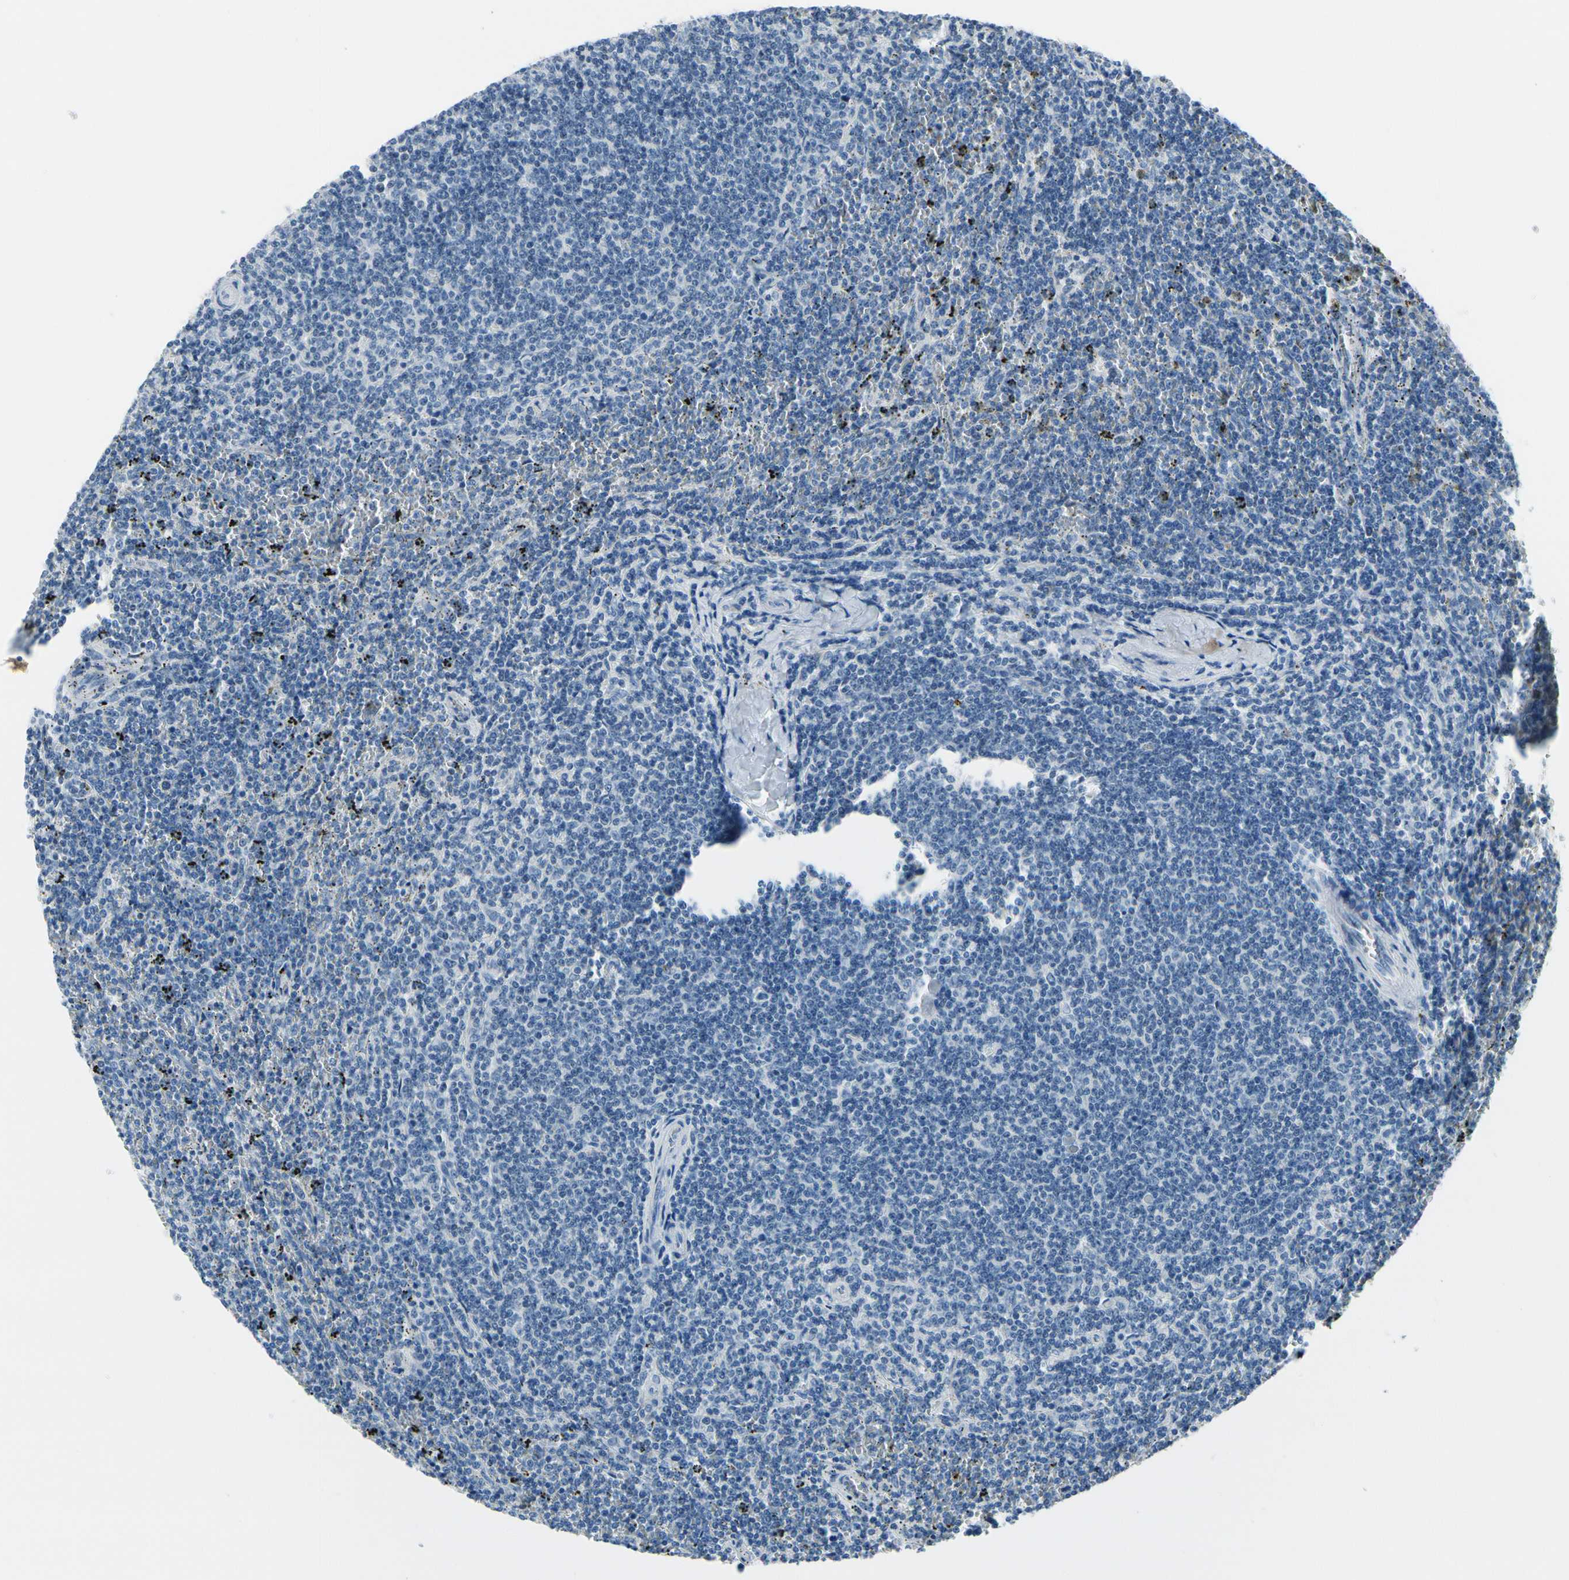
{"staining": {"intensity": "negative", "quantity": "none", "location": "none"}, "tissue": "lymphoma", "cell_type": "Tumor cells", "image_type": "cancer", "snomed": [{"axis": "morphology", "description": "Malignant lymphoma, non-Hodgkin's type, Low grade"}, {"axis": "topography", "description": "Spleen"}], "caption": "Tumor cells are negative for brown protein staining in malignant lymphoma, non-Hodgkin's type (low-grade).", "gene": "MUC5B", "patient": {"sex": "female", "age": 50}}